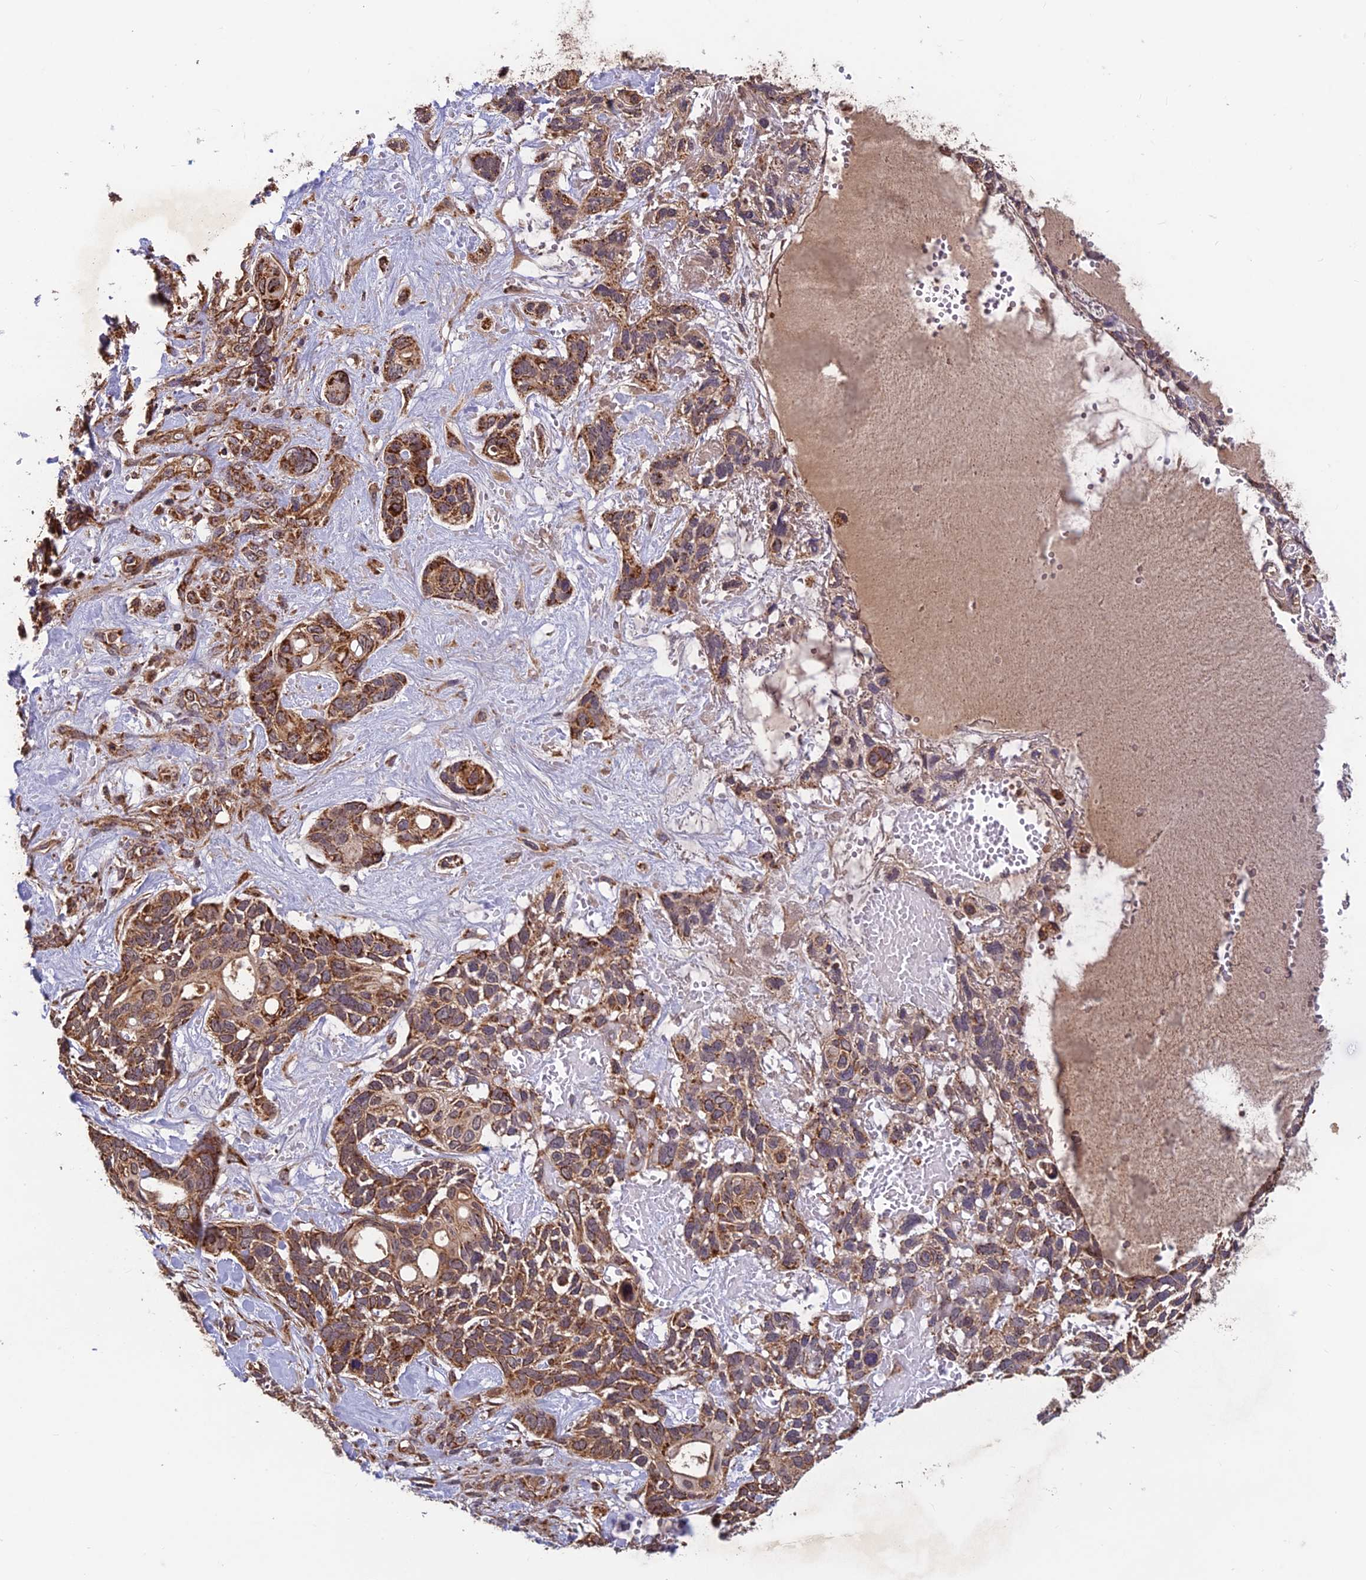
{"staining": {"intensity": "moderate", "quantity": ">75%", "location": "cytoplasmic/membranous"}, "tissue": "skin cancer", "cell_type": "Tumor cells", "image_type": "cancer", "snomed": [{"axis": "morphology", "description": "Basal cell carcinoma"}, {"axis": "topography", "description": "Skin"}], "caption": "Basal cell carcinoma (skin) tissue reveals moderate cytoplasmic/membranous staining in approximately >75% of tumor cells (DAB = brown stain, brightfield microscopy at high magnification).", "gene": "CCDC15", "patient": {"sex": "male", "age": 88}}